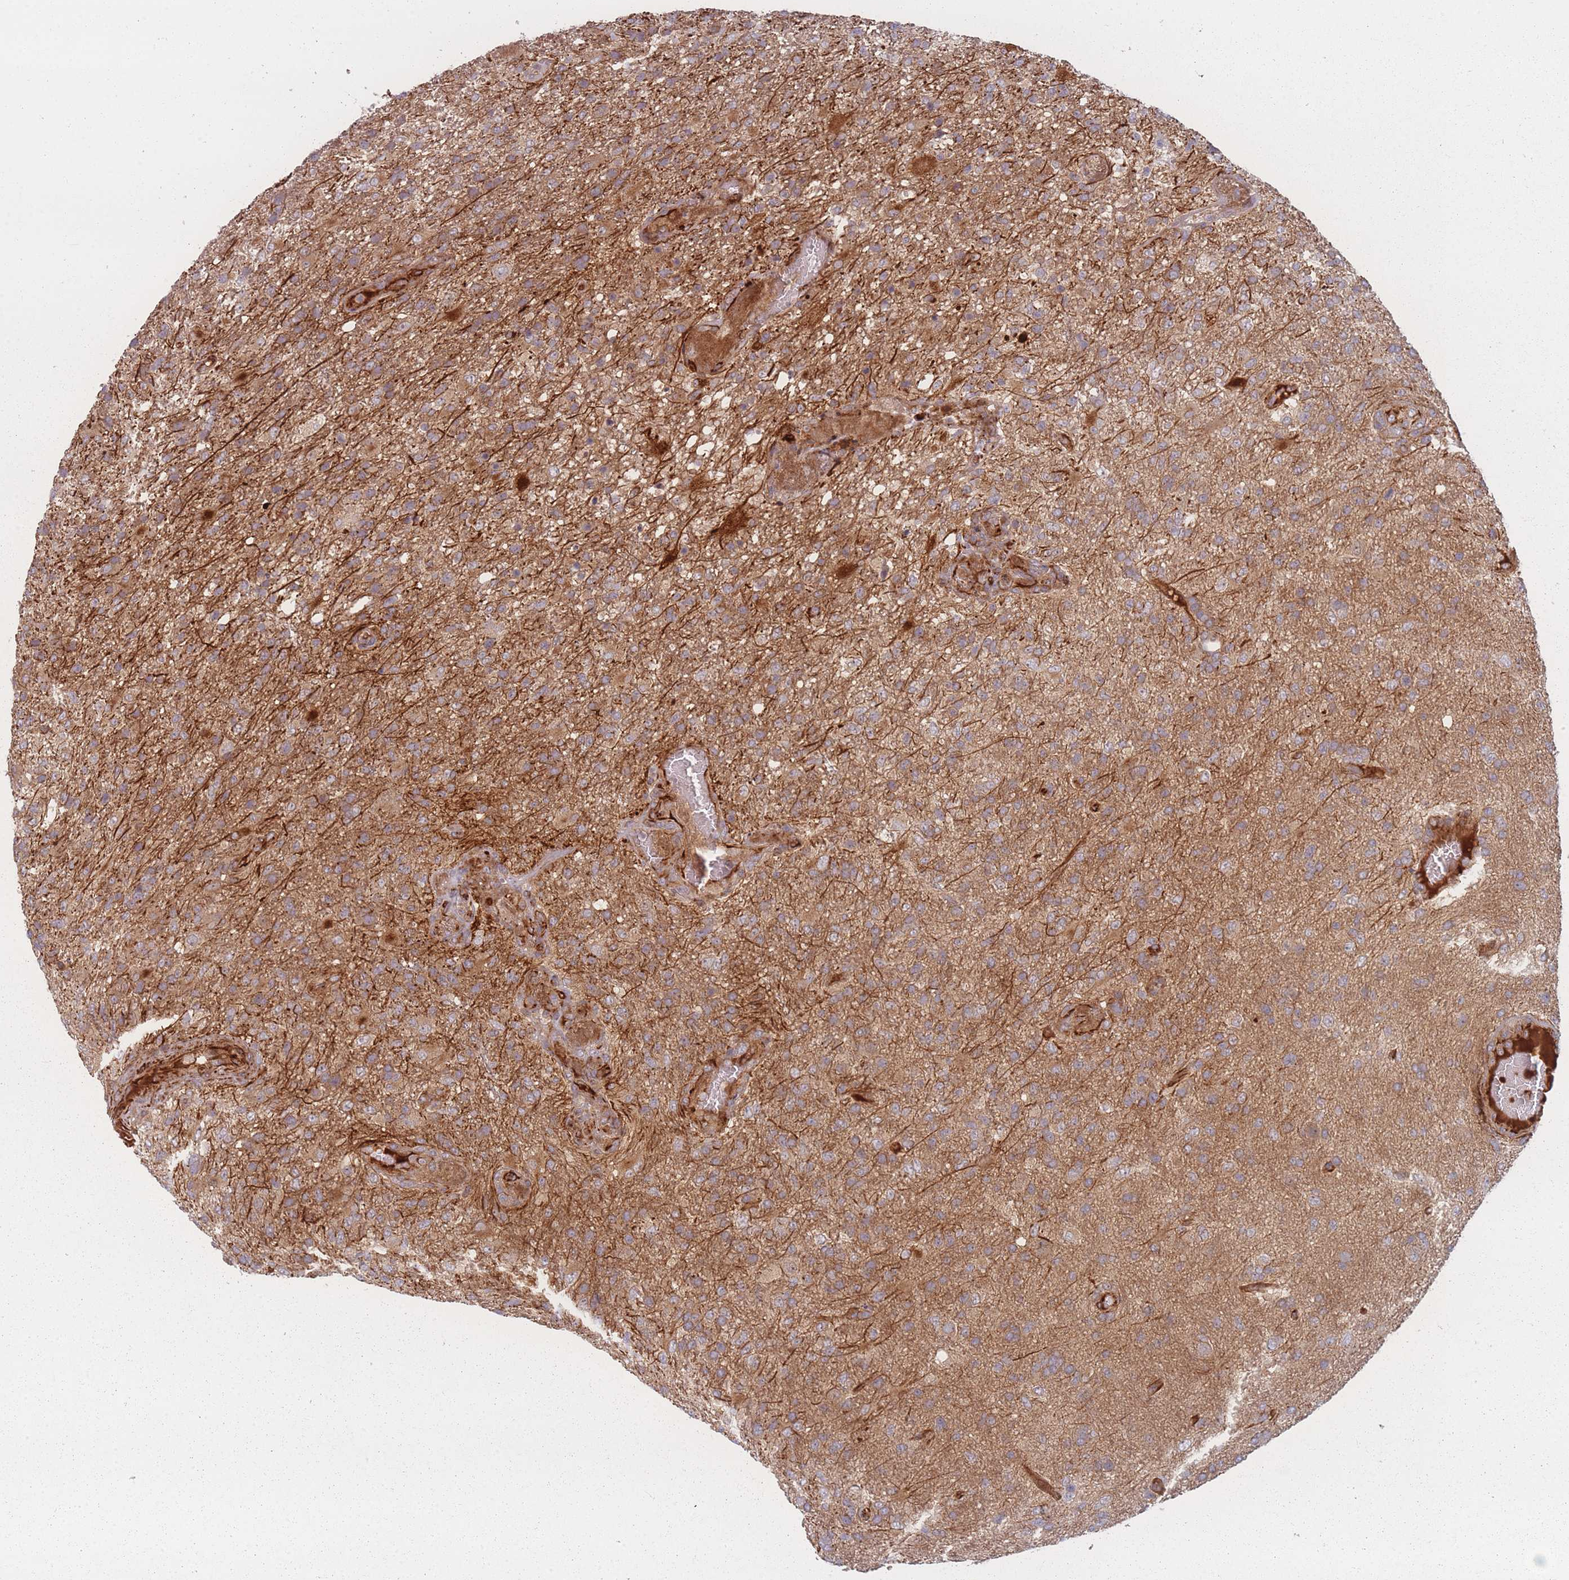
{"staining": {"intensity": "moderate", "quantity": ">75%", "location": "cytoplasmic/membranous"}, "tissue": "glioma", "cell_type": "Tumor cells", "image_type": "cancer", "snomed": [{"axis": "morphology", "description": "Glioma, malignant, High grade"}, {"axis": "topography", "description": "Brain"}], "caption": "High-magnification brightfield microscopy of glioma stained with DAB (3,3'-diaminobenzidine) (brown) and counterstained with hematoxylin (blue). tumor cells exhibit moderate cytoplasmic/membranous positivity is identified in about>75% of cells.", "gene": "EEF1AKMT2", "patient": {"sex": "female", "age": 74}}